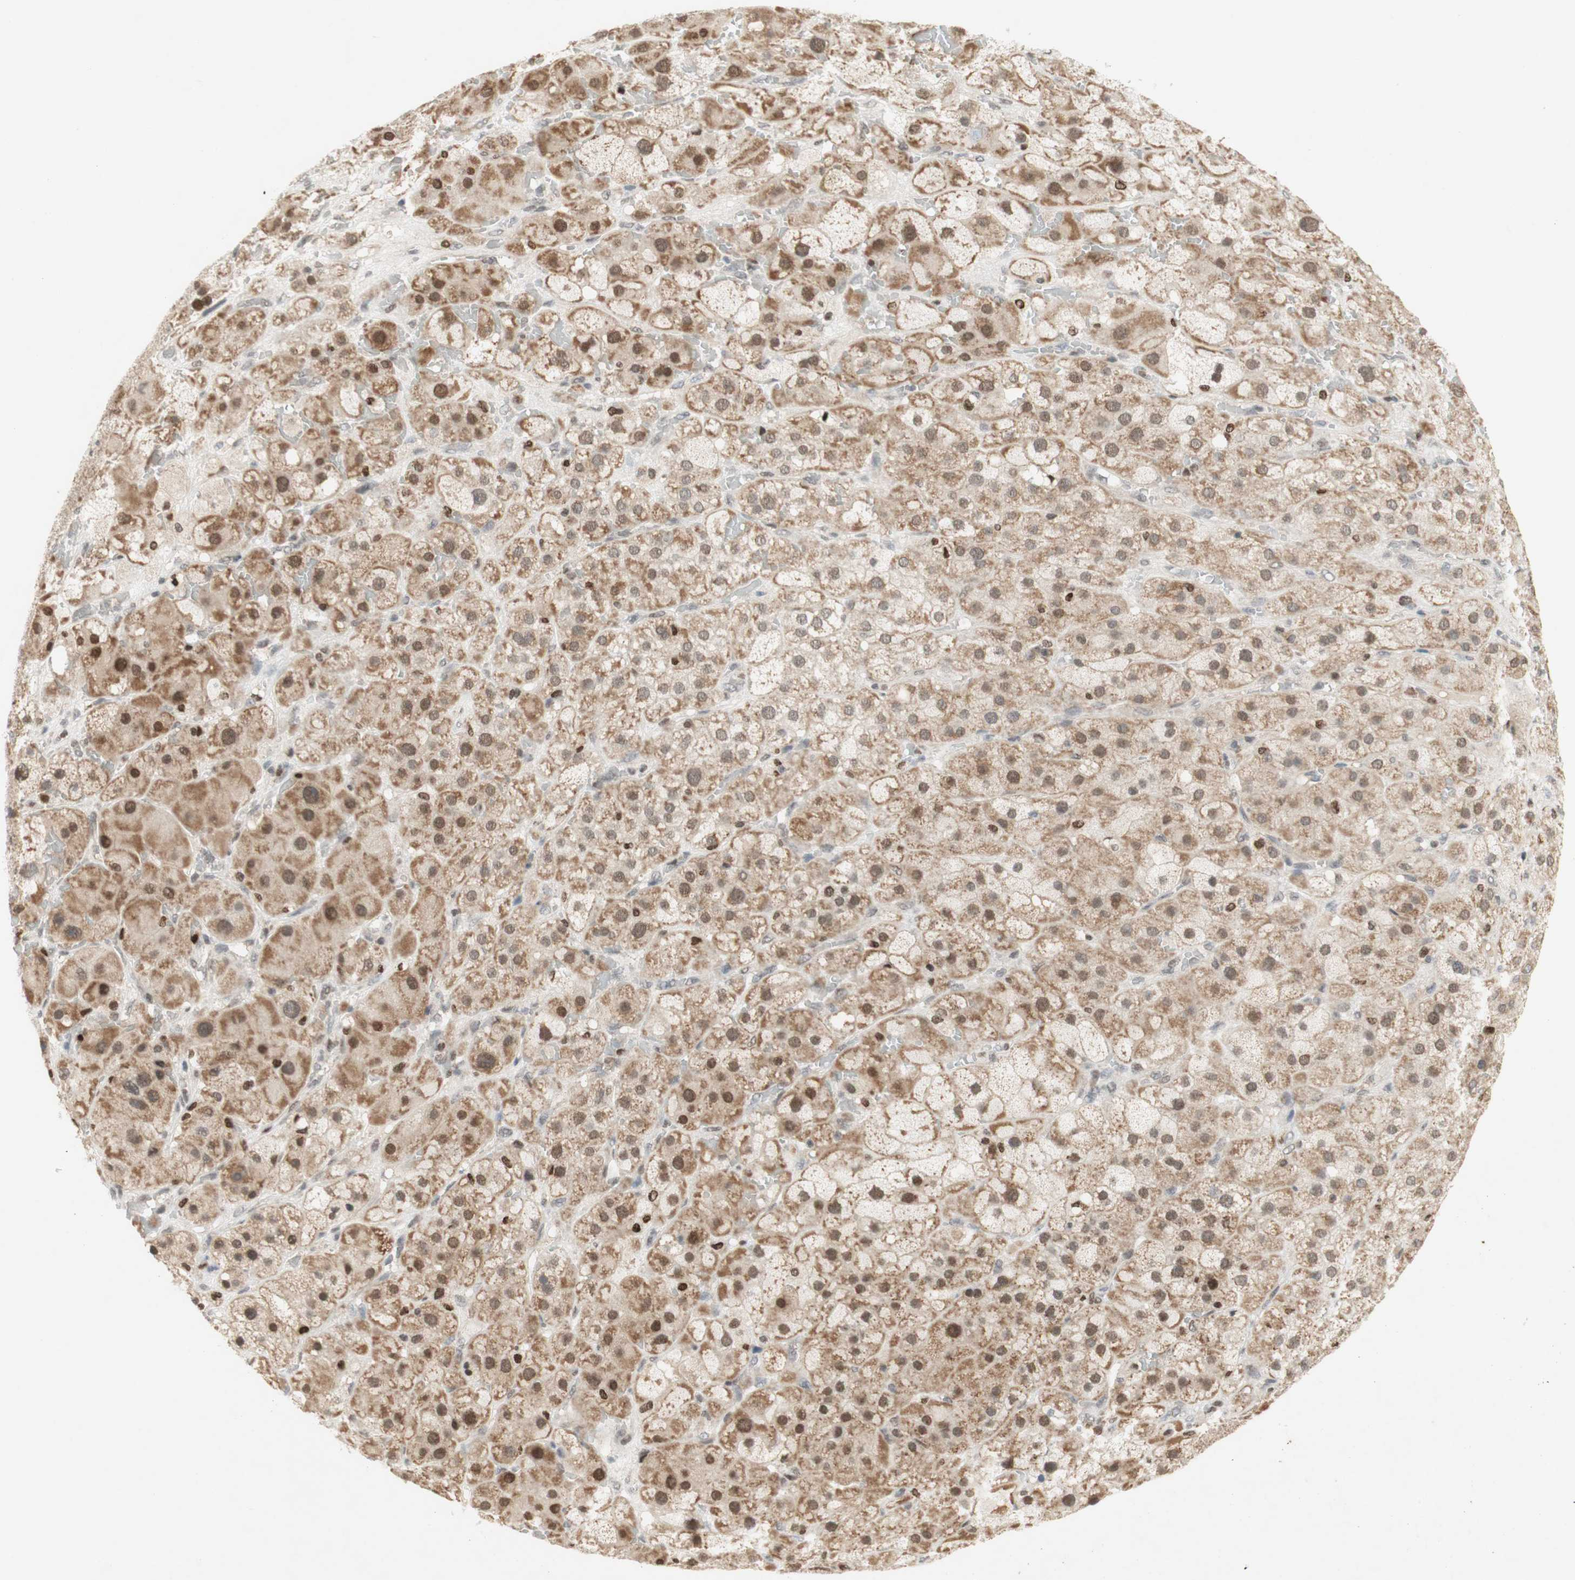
{"staining": {"intensity": "moderate", "quantity": "<25%", "location": "cytoplasmic/membranous"}, "tissue": "adrenal gland", "cell_type": "Glandular cells", "image_type": "normal", "snomed": [{"axis": "morphology", "description": "Normal tissue, NOS"}, {"axis": "topography", "description": "Adrenal gland"}], "caption": "Immunohistochemical staining of unremarkable human adrenal gland displays <25% levels of moderate cytoplasmic/membranous protein positivity in about <25% of glandular cells. (IHC, brightfield microscopy, high magnification).", "gene": "DNMT3A", "patient": {"sex": "female", "age": 47}}